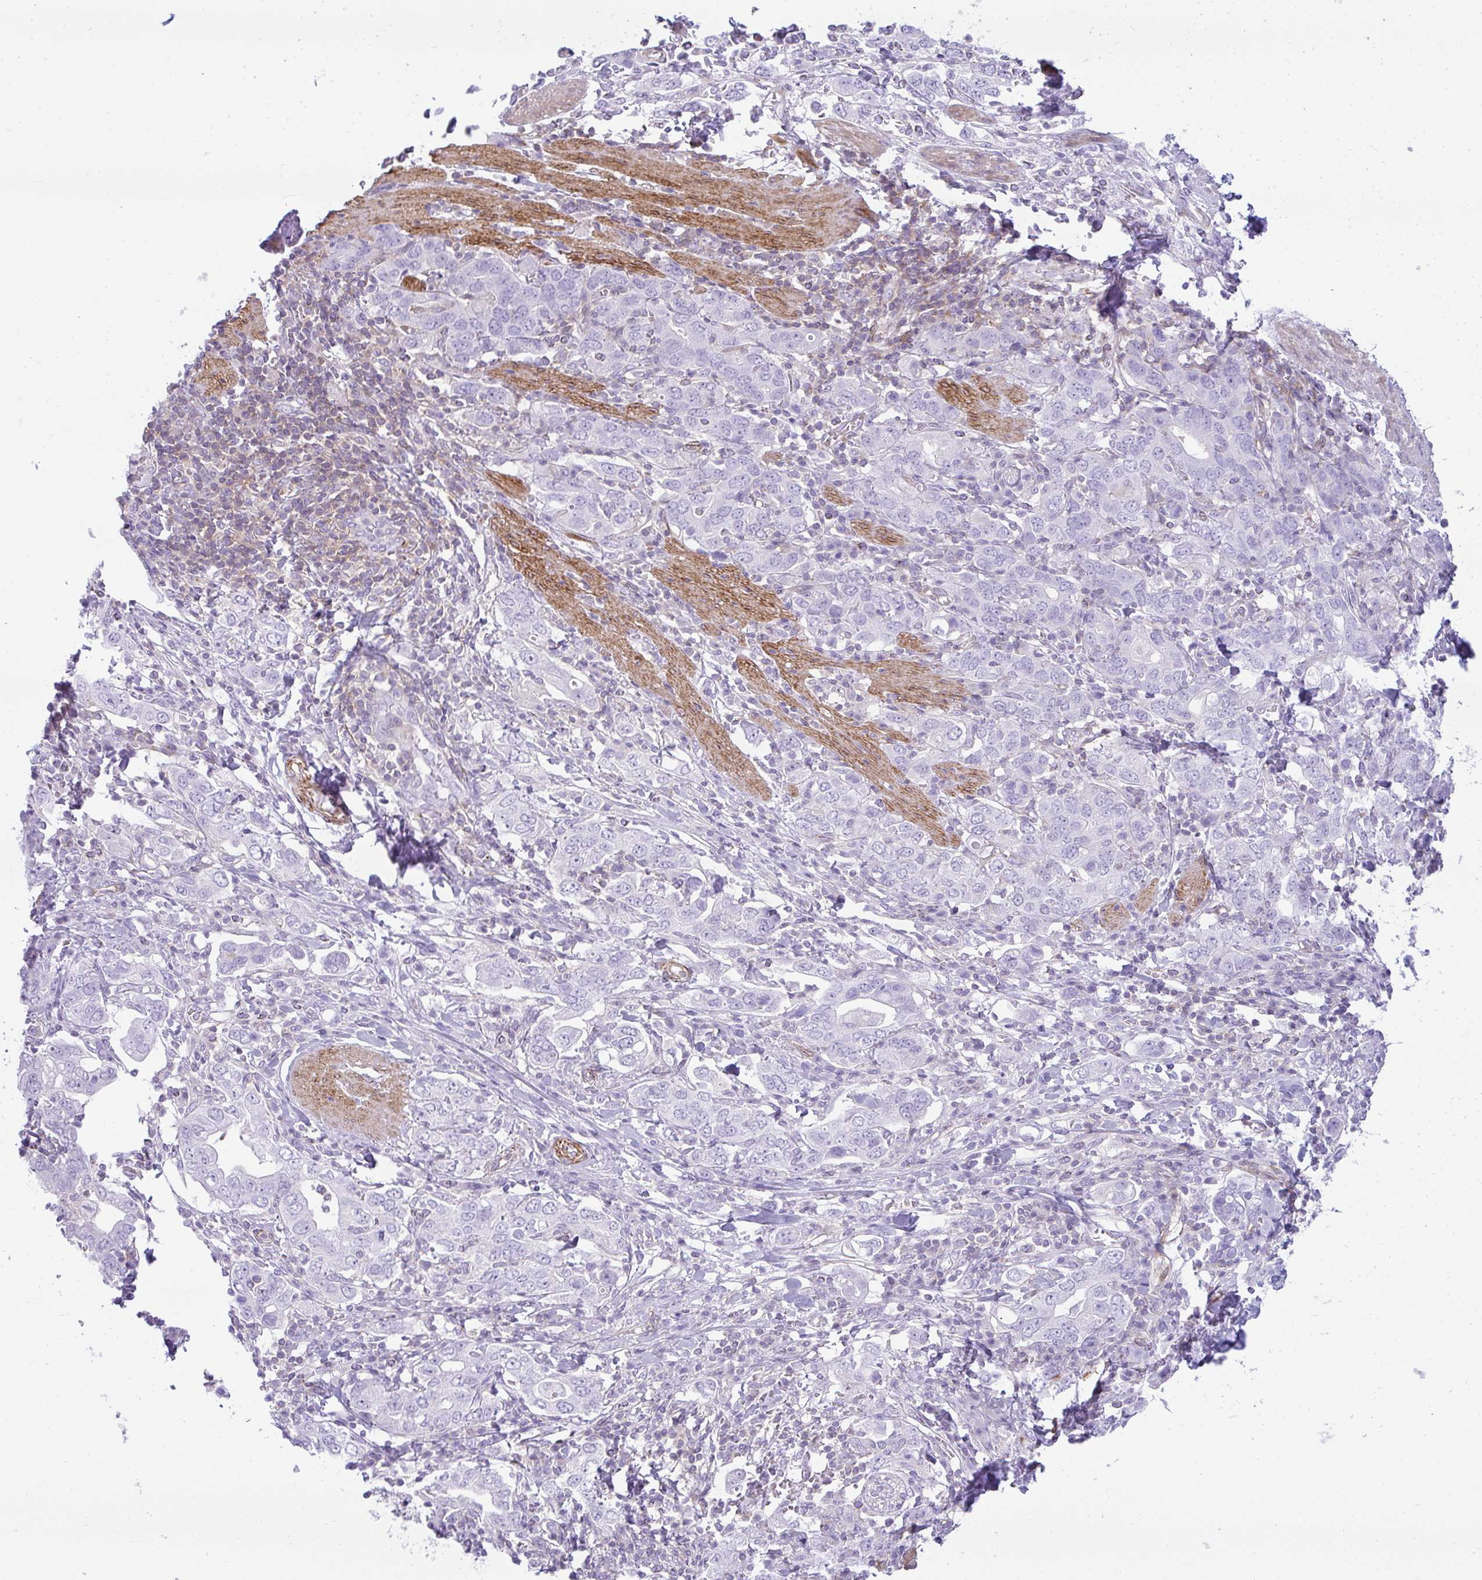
{"staining": {"intensity": "negative", "quantity": "none", "location": "none"}, "tissue": "stomach cancer", "cell_type": "Tumor cells", "image_type": "cancer", "snomed": [{"axis": "morphology", "description": "Adenocarcinoma, NOS"}, {"axis": "topography", "description": "Stomach, upper"}, {"axis": "topography", "description": "Stomach"}], "caption": "Tumor cells show no significant protein expression in stomach cancer (adenocarcinoma).", "gene": "CDRT15", "patient": {"sex": "male", "age": 62}}